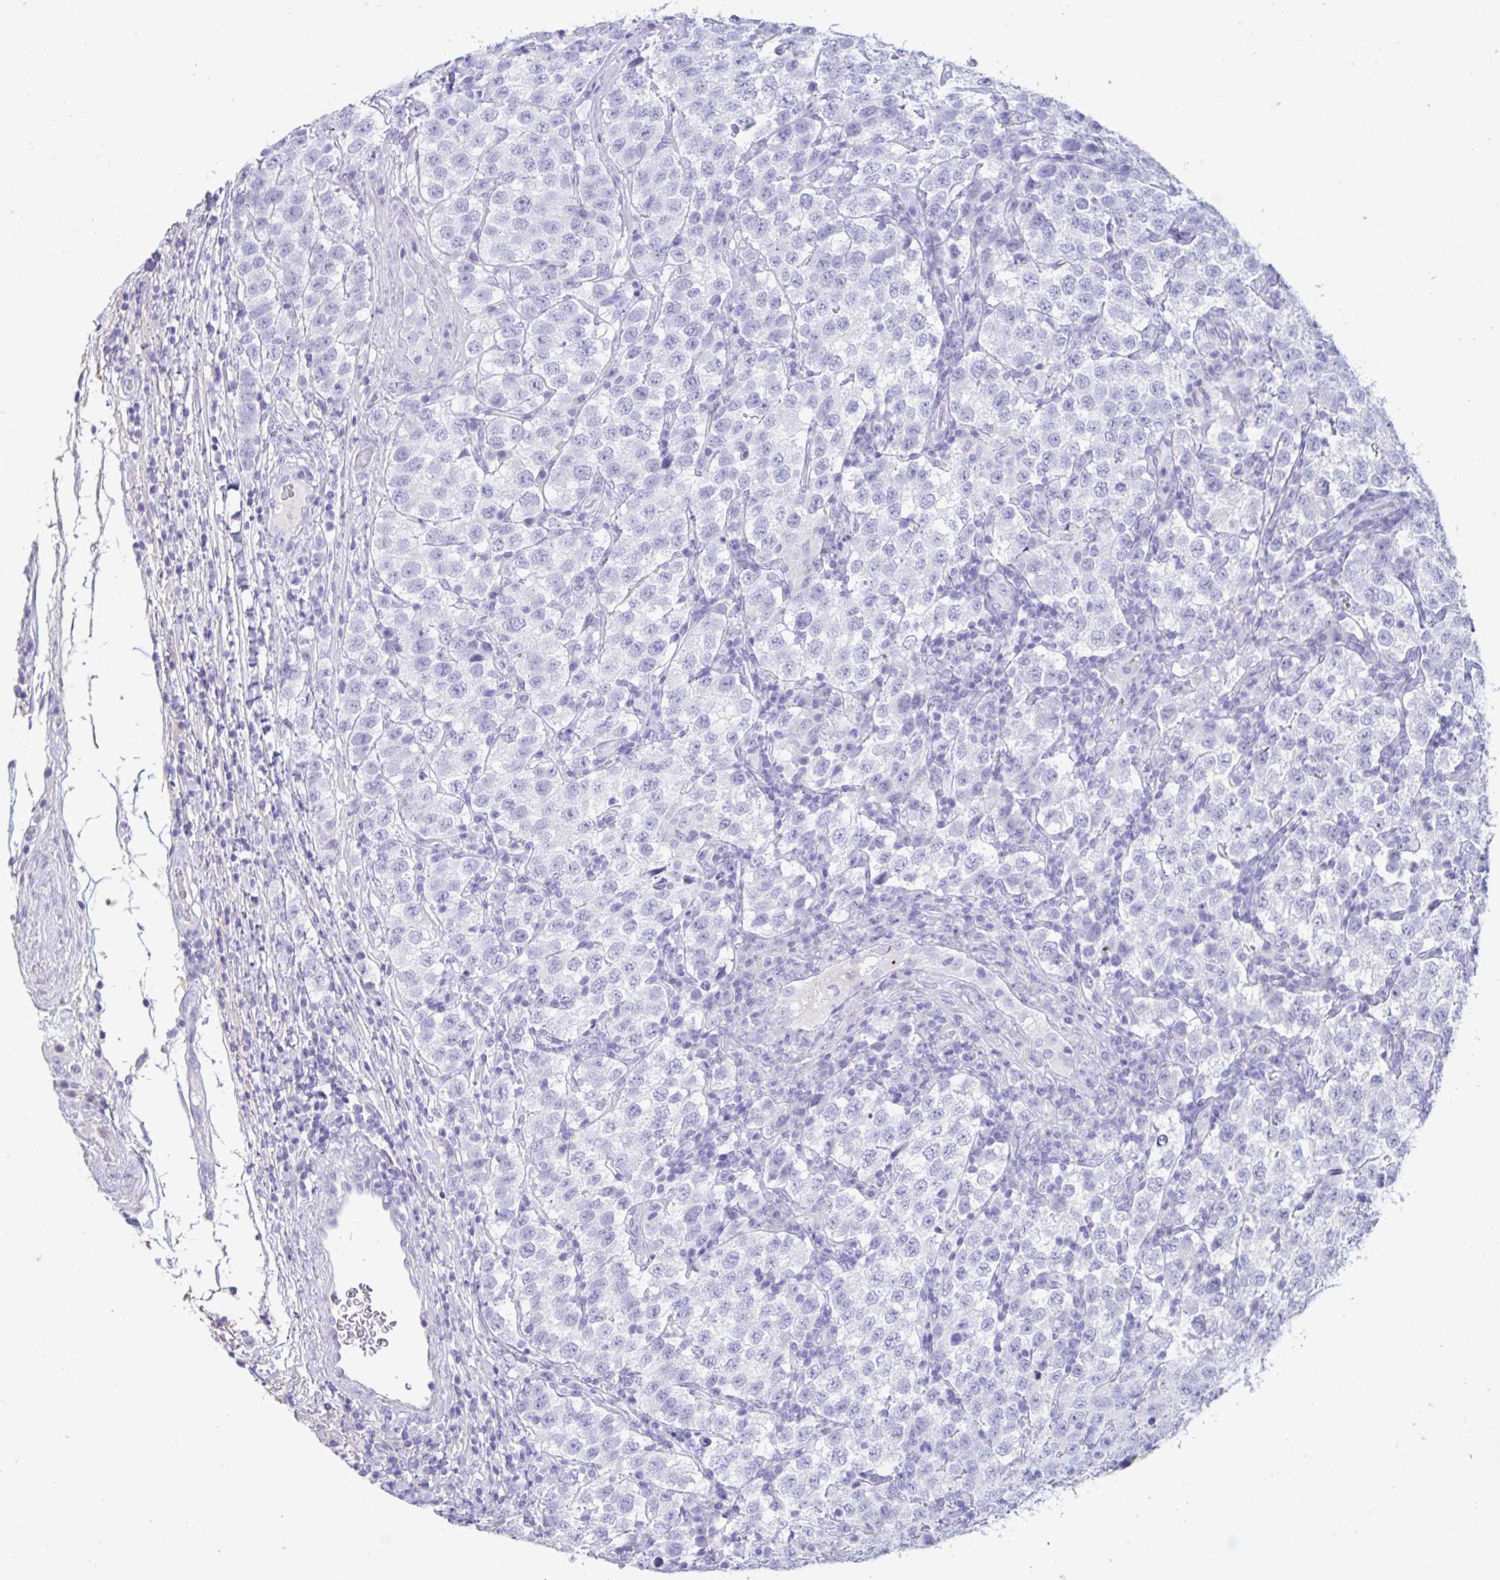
{"staining": {"intensity": "negative", "quantity": "none", "location": "none"}, "tissue": "testis cancer", "cell_type": "Tumor cells", "image_type": "cancer", "snomed": [{"axis": "morphology", "description": "Seminoma, NOS"}, {"axis": "topography", "description": "Testis"}], "caption": "The IHC micrograph has no significant expression in tumor cells of testis cancer tissue.", "gene": "TNNC1", "patient": {"sex": "male", "age": 34}}